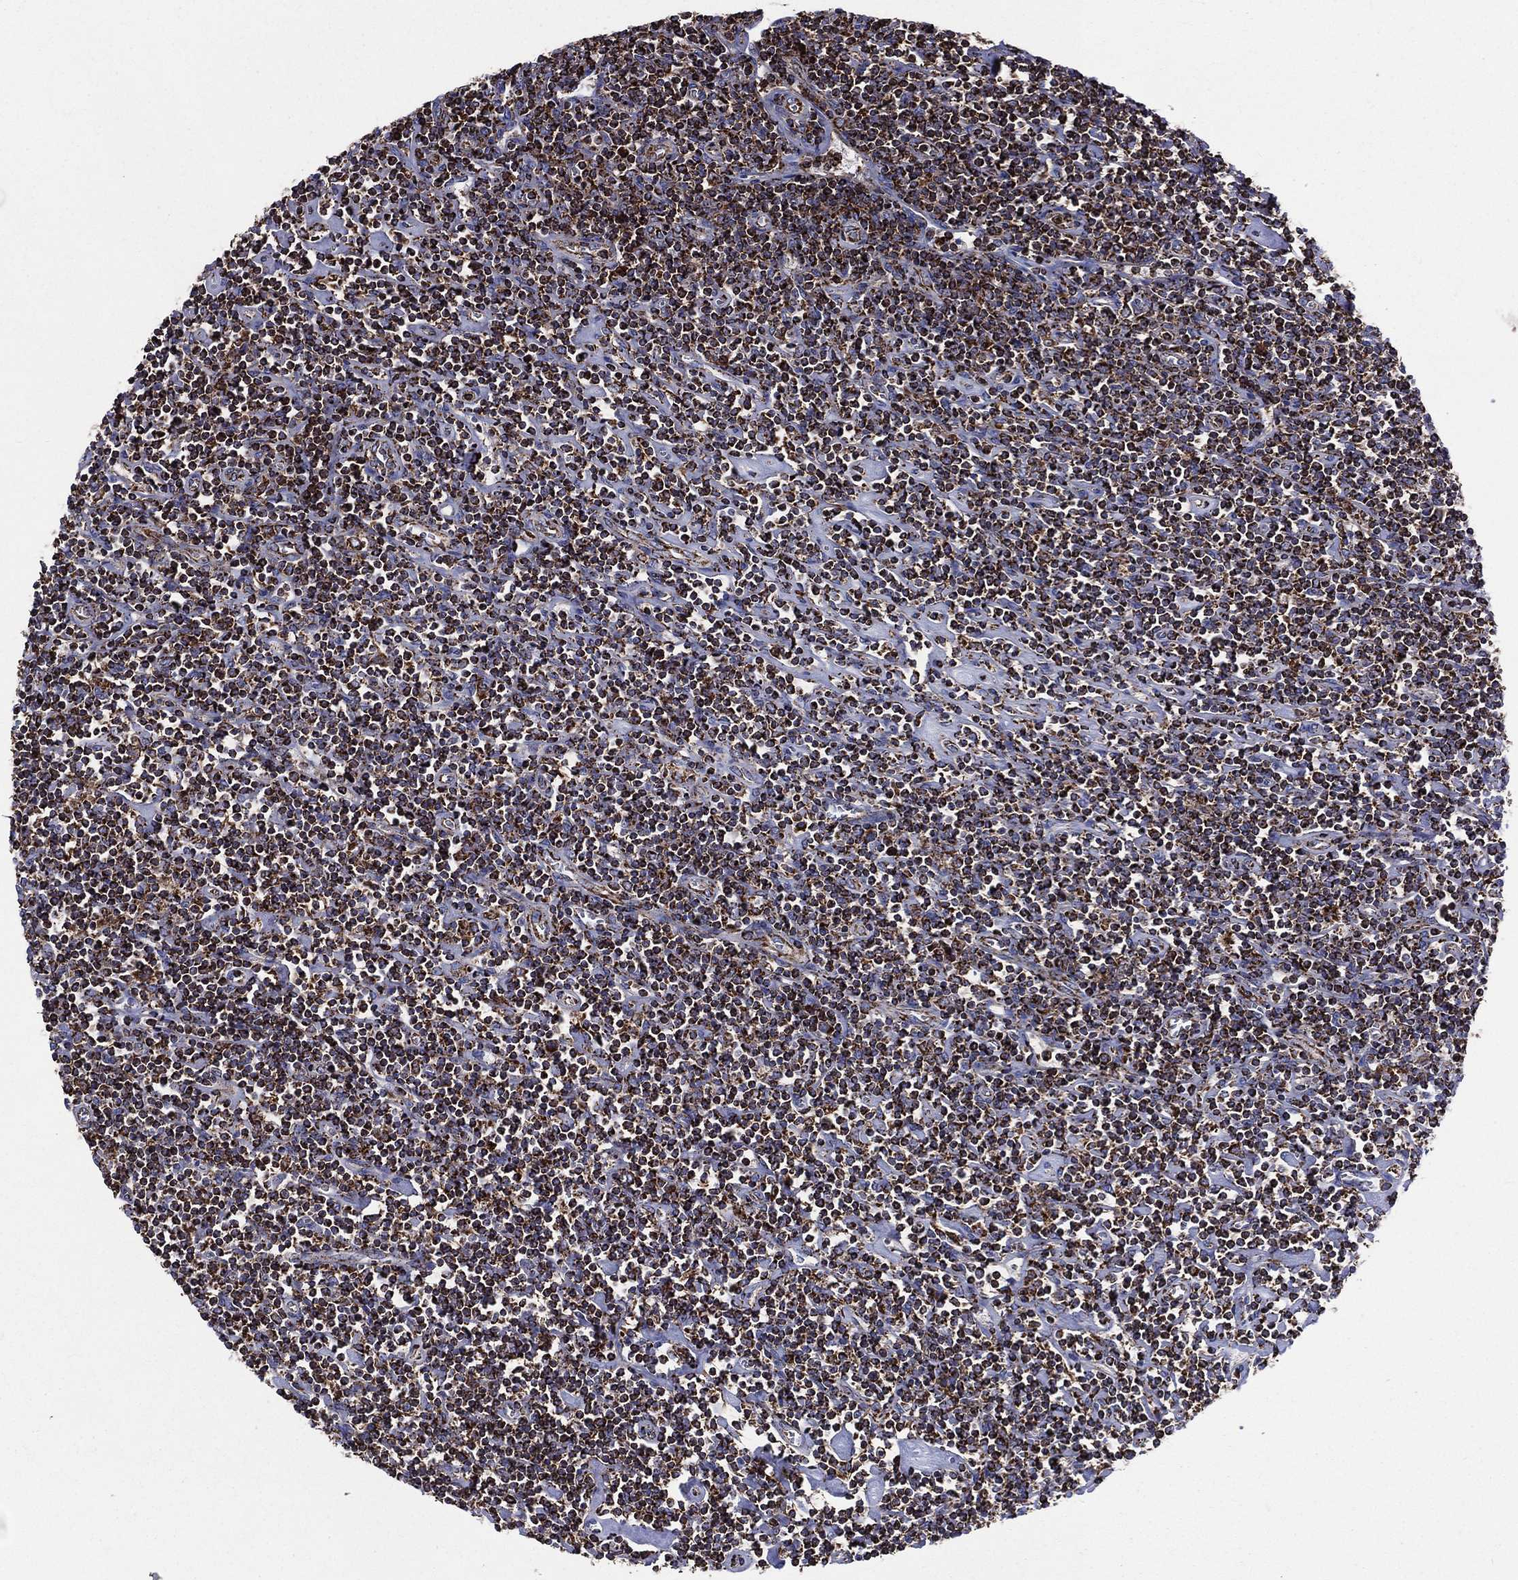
{"staining": {"intensity": "strong", "quantity": "25%-75%", "location": "cytoplasmic/membranous"}, "tissue": "lymphoma", "cell_type": "Tumor cells", "image_type": "cancer", "snomed": [{"axis": "morphology", "description": "Hodgkin's disease, NOS"}, {"axis": "topography", "description": "Lymph node"}], "caption": "Immunohistochemical staining of human Hodgkin's disease shows strong cytoplasmic/membranous protein staining in about 25%-75% of tumor cells.", "gene": "ANKRD37", "patient": {"sex": "male", "age": 40}}